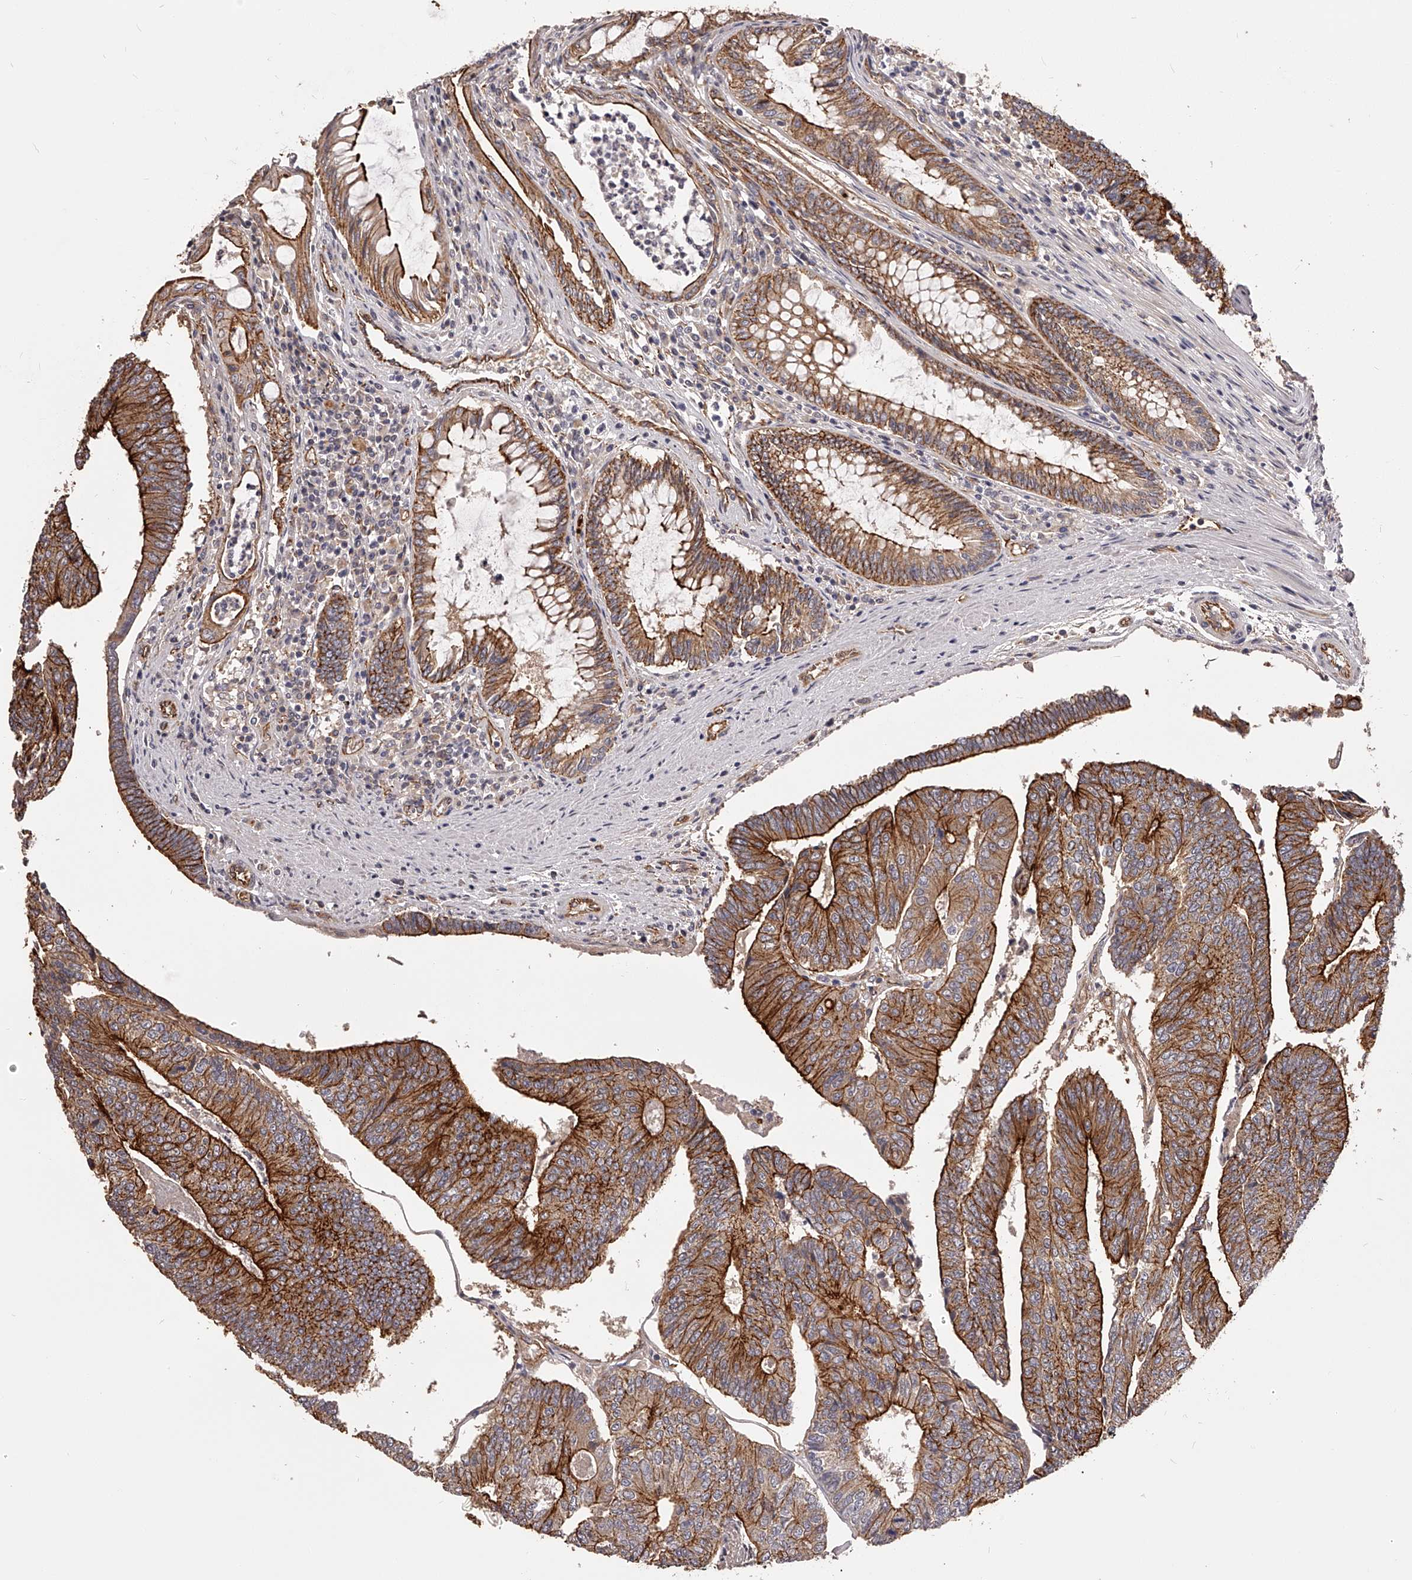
{"staining": {"intensity": "strong", "quantity": ">75%", "location": "cytoplasmic/membranous"}, "tissue": "colorectal cancer", "cell_type": "Tumor cells", "image_type": "cancer", "snomed": [{"axis": "morphology", "description": "Adenocarcinoma, NOS"}, {"axis": "topography", "description": "Colon"}], "caption": "Tumor cells exhibit strong cytoplasmic/membranous staining in about >75% of cells in colorectal adenocarcinoma.", "gene": "LTV1", "patient": {"sex": "female", "age": 67}}